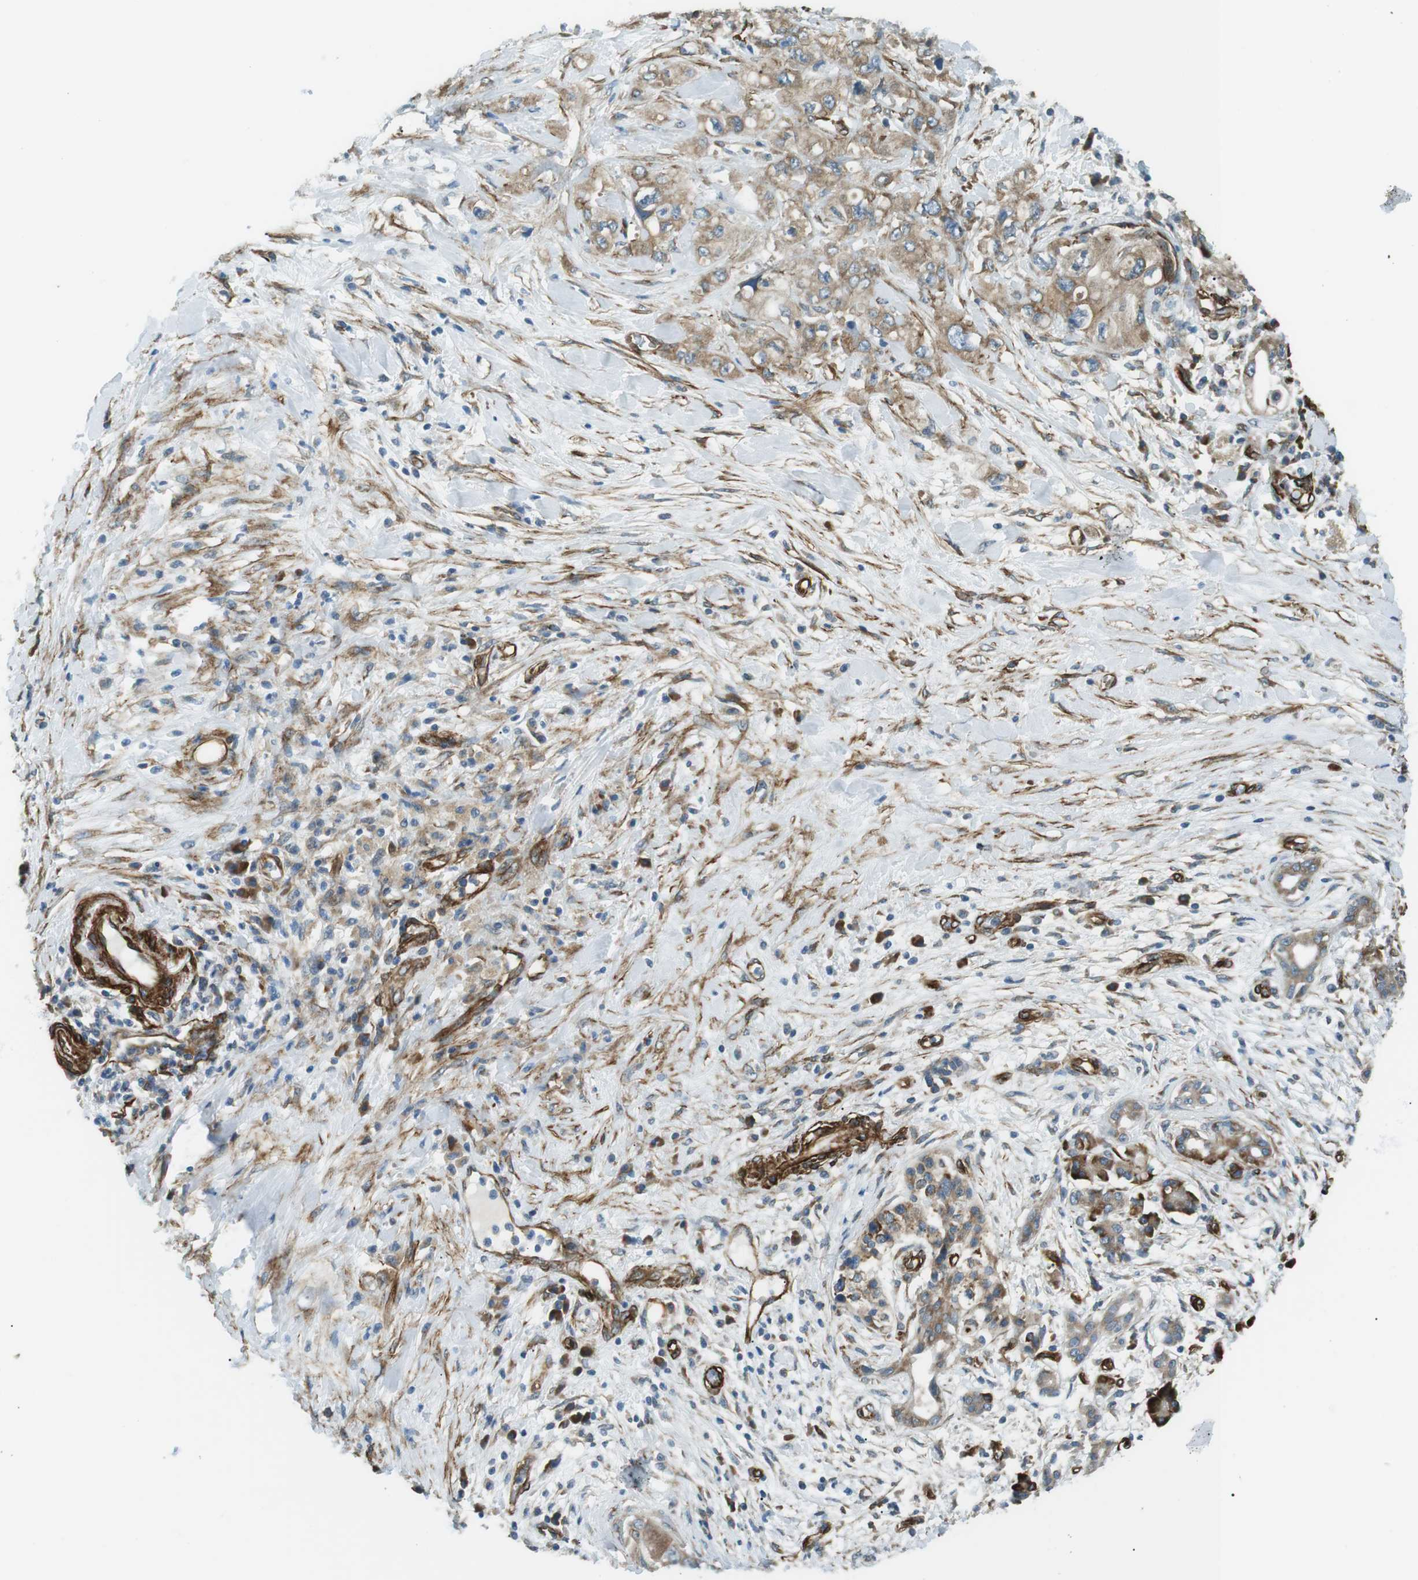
{"staining": {"intensity": "weak", "quantity": ">75%", "location": "cytoplasmic/membranous"}, "tissue": "pancreatic cancer", "cell_type": "Tumor cells", "image_type": "cancer", "snomed": [{"axis": "morphology", "description": "Adenocarcinoma, NOS"}, {"axis": "topography", "description": "Pancreas"}], "caption": "IHC of human adenocarcinoma (pancreatic) shows low levels of weak cytoplasmic/membranous staining in about >75% of tumor cells.", "gene": "ODR4", "patient": {"sex": "female", "age": 56}}